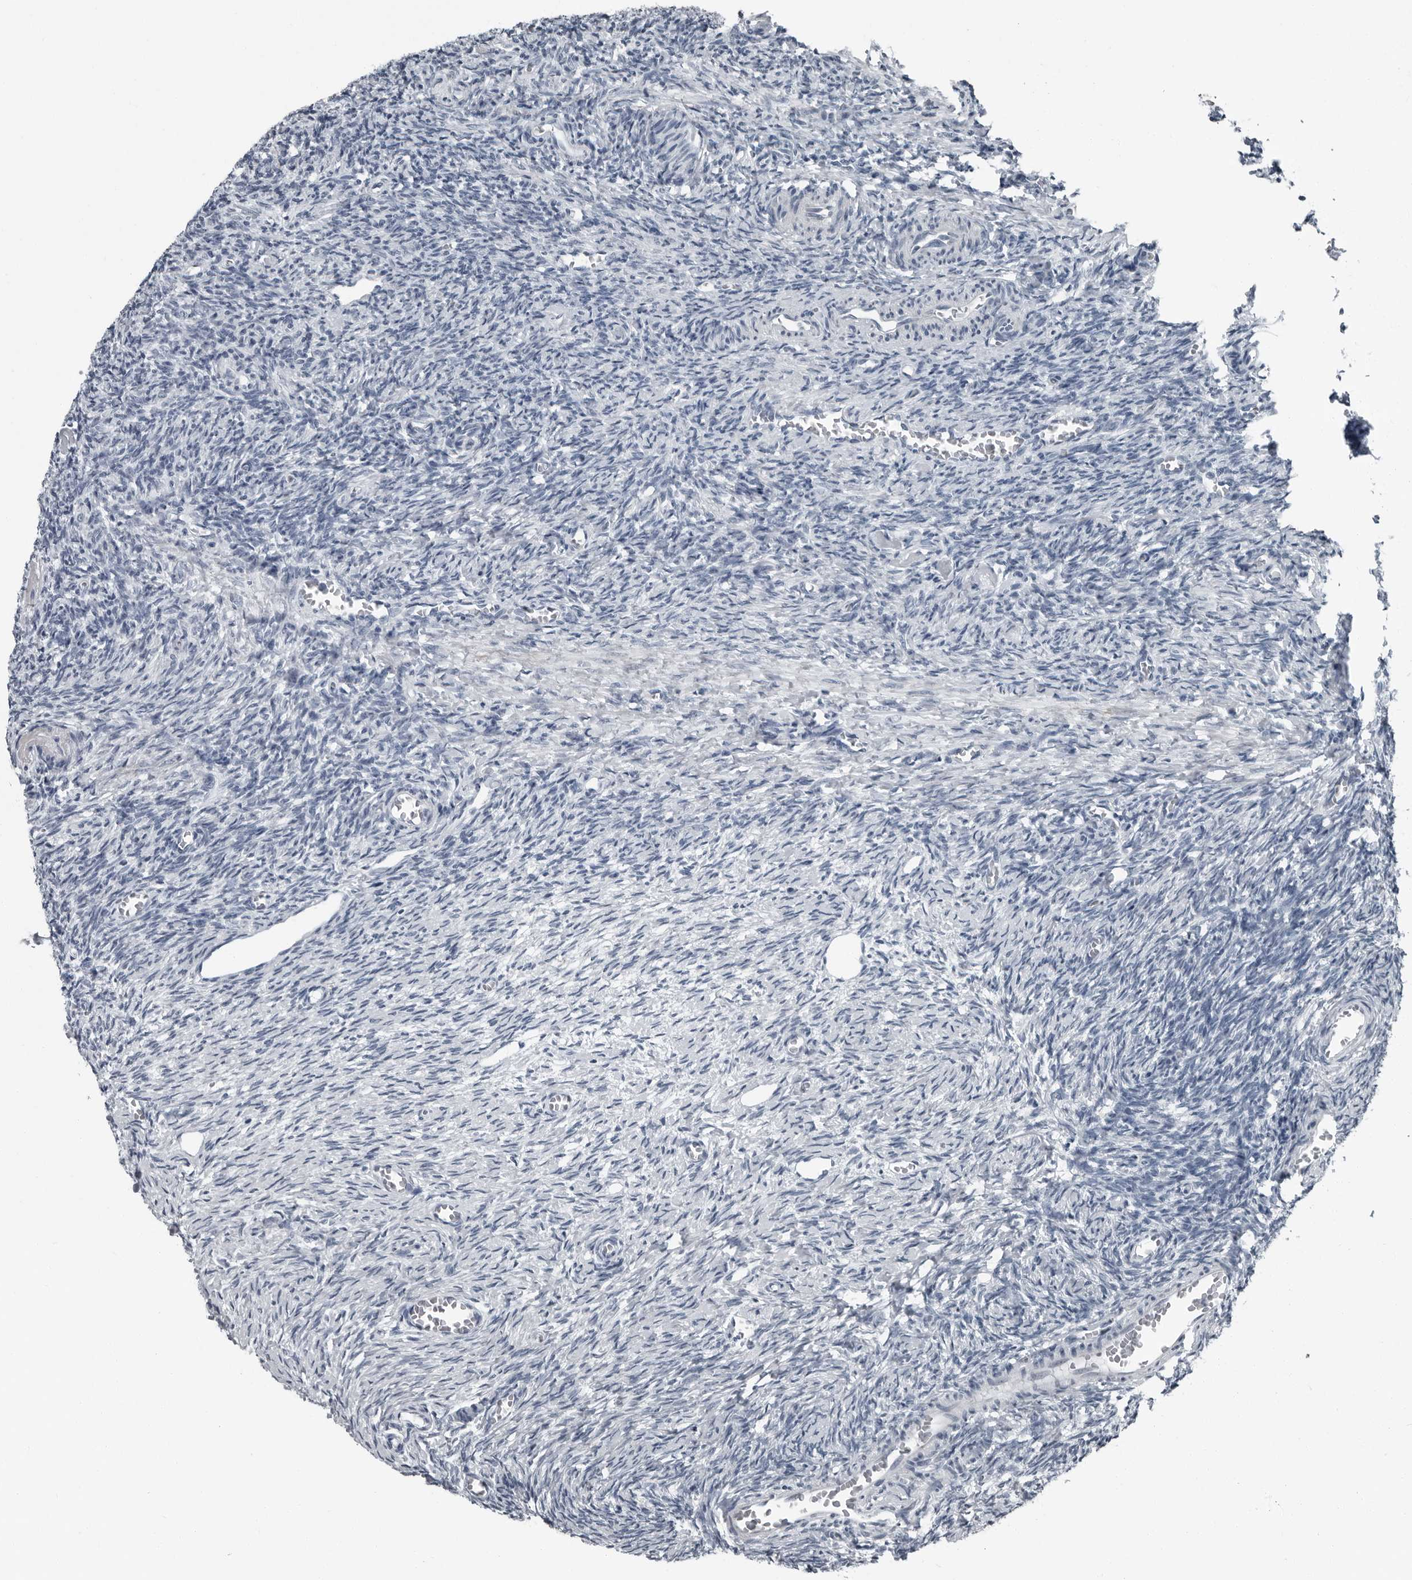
{"staining": {"intensity": "negative", "quantity": "none", "location": "none"}, "tissue": "ovary", "cell_type": "Ovarian stroma cells", "image_type": "normal", "snomed": [{"axis": "morphology", "description": "Normal tissue, NOS"}, {"axis": "topography", "description": "Ovary"}], "caption": "Immunohistochemistry micrograph of normal ovary stained for a protein (brown), which reveals no positivity in ovarian stroma cells. The staining is performed using DAB (3,3'-diaminobenzidine) brown chromogen with nuclei counter-stained in using hematoxylin.", "gene": "PDCD11", "patient": {"sex": "female", "age": 27}}